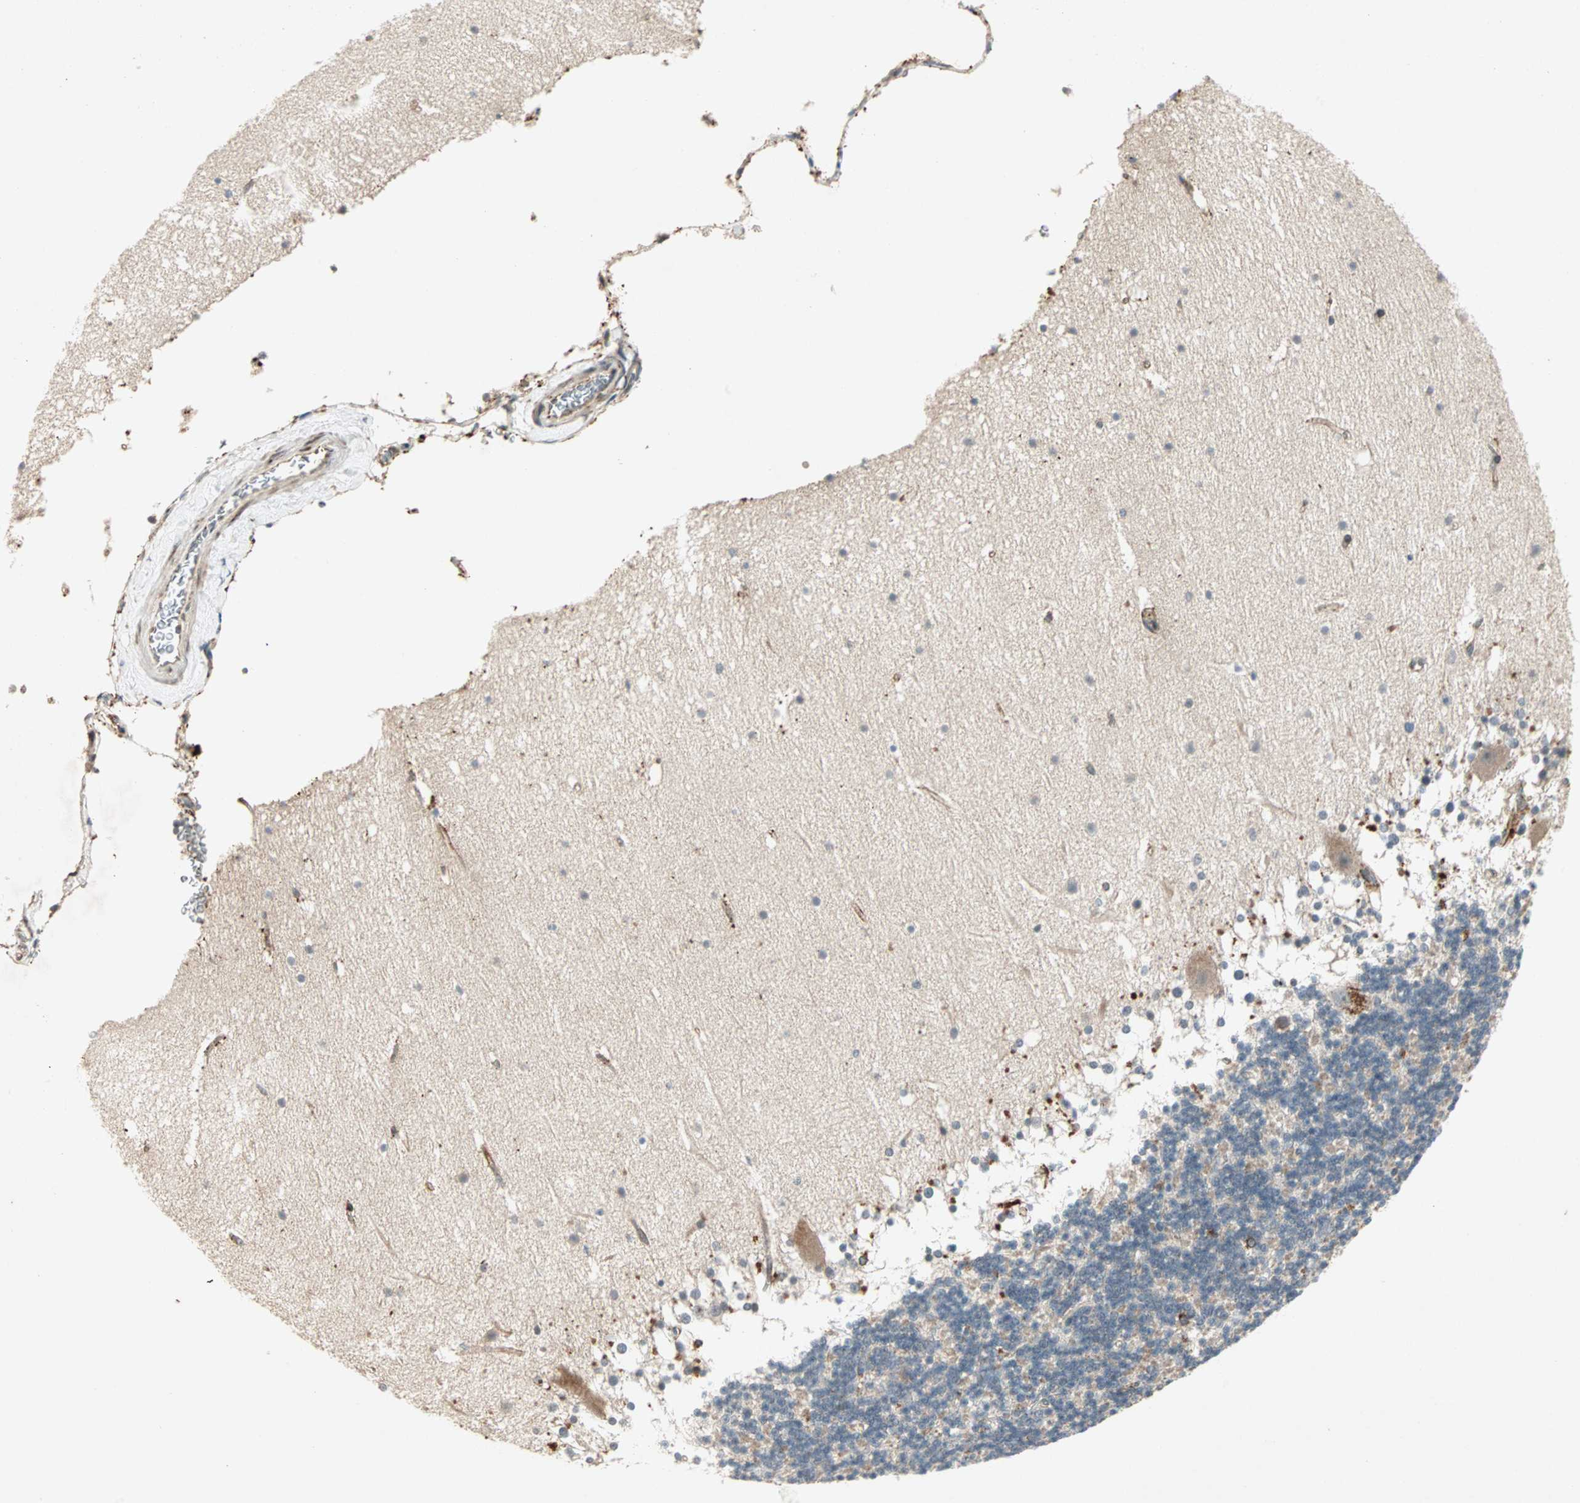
{"staining": {"intensity": "strong", "quantity": "<25%", "location": "cytoplasmic/membranous"}, "tissue": "cerebellum", "cell_type": "Cells in granular layer", "image_type": "normal", "snomed": [{"axis": "morphology", "description": "Normal tissue, NOS"}, {"axis": "topography", "description": "Cerebellum"}], "caption": "Immunohistochemical staining of normal human cerebellum exhibits medium levels of strong cytoplasmic/membranous positivity in about <25% of cells in granular layer.", "gene": "ZNF37A", "patient": {"sex": "female", "age": 19}}